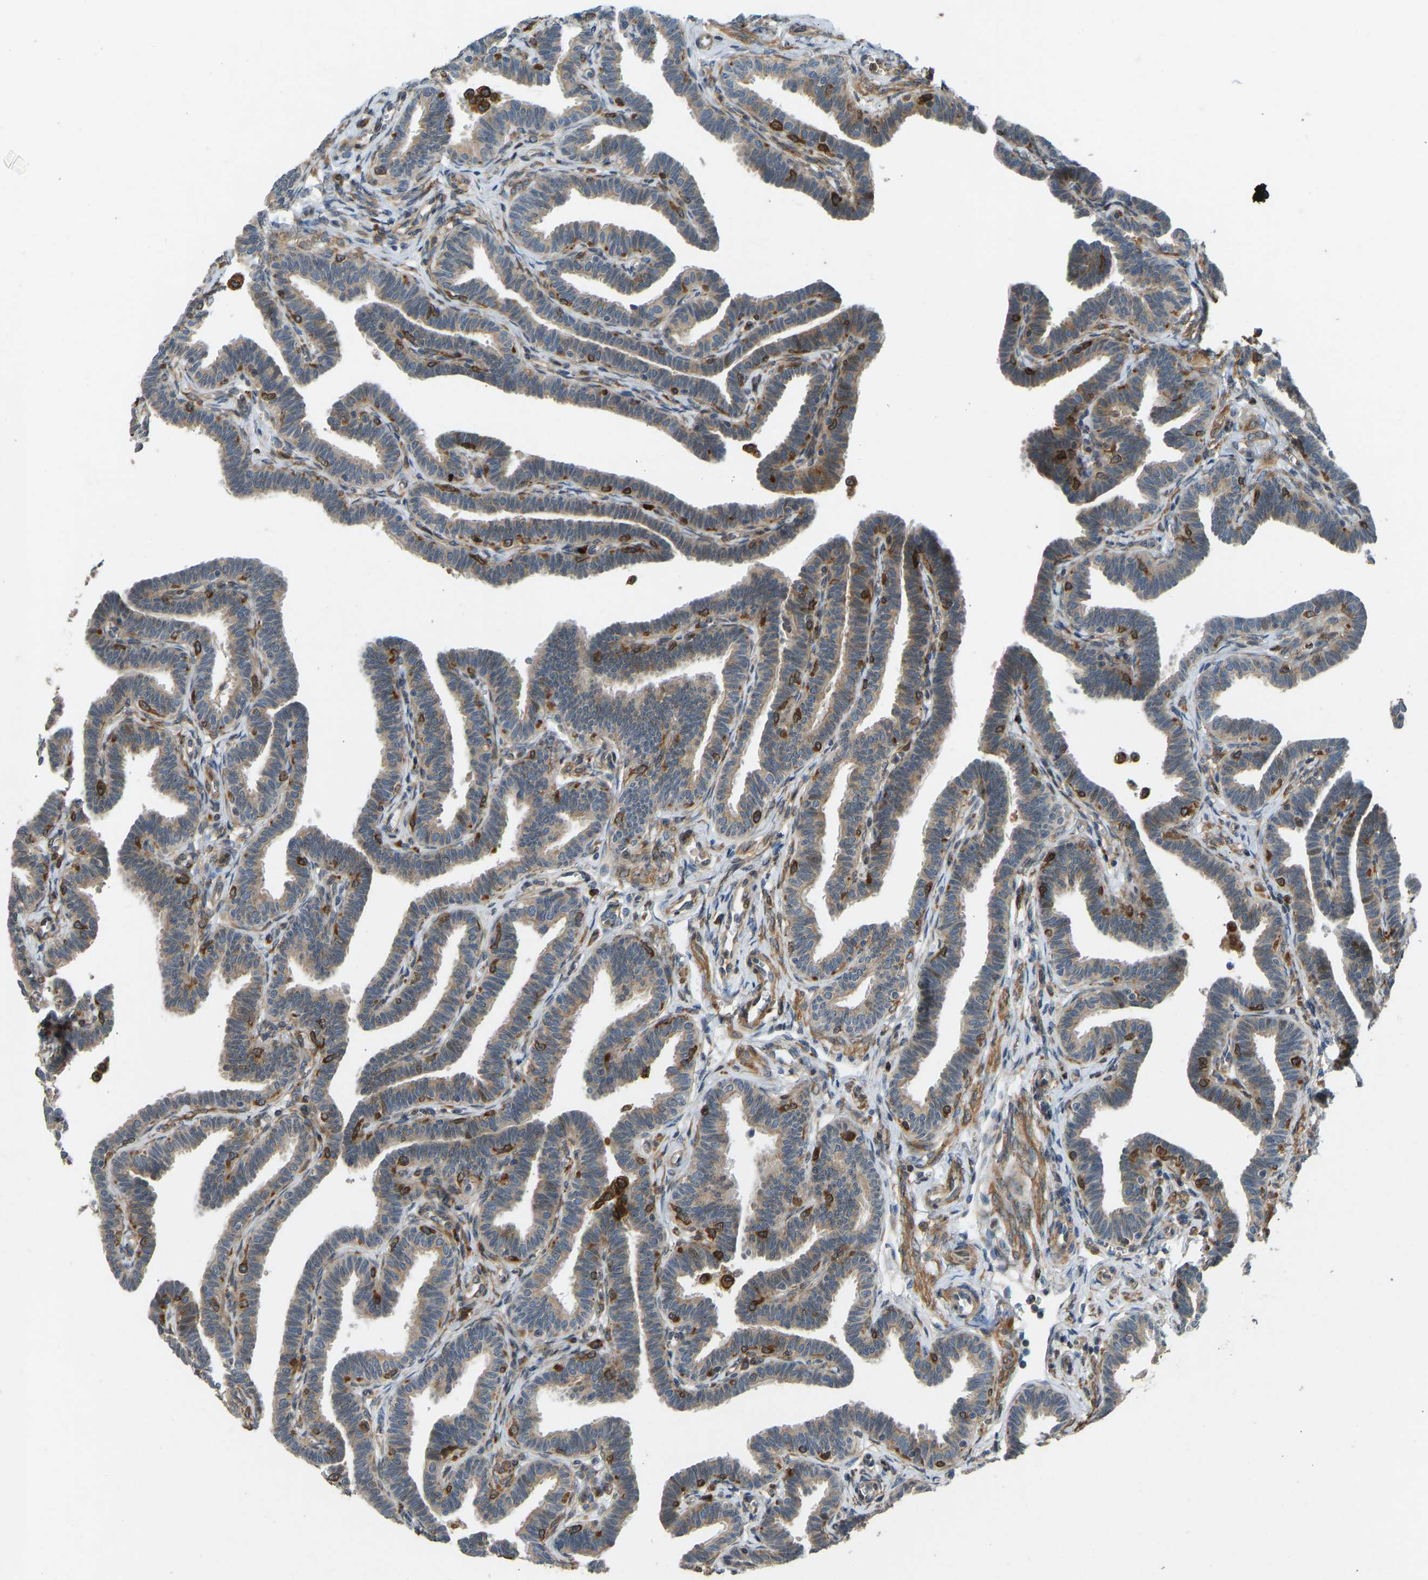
{"staining": {"intensity": "moderate", "quantity": ">75%", "location": "cytoplasmic/membranous"}, "tissue": "fallopian tube", "cell_type": "Glandular cells", "image_type": "normal", "snomed": [{"axis": "morphology", "description": "Normal tissue, NOS"}, {"axis": "topography", "description": "Fallopian tube"}, {"axis": "topography", "description": "Ovary"}], "caption": "This micrograph exhibits immunohistochemistry (IHC) staining of unremarkable fallopian tube, with medium moderate cytoplasmic/membranous staining in approximately >75% of glandular cells.", "gene": "OS9", "patient": {"sex": "female", "age": 23}}